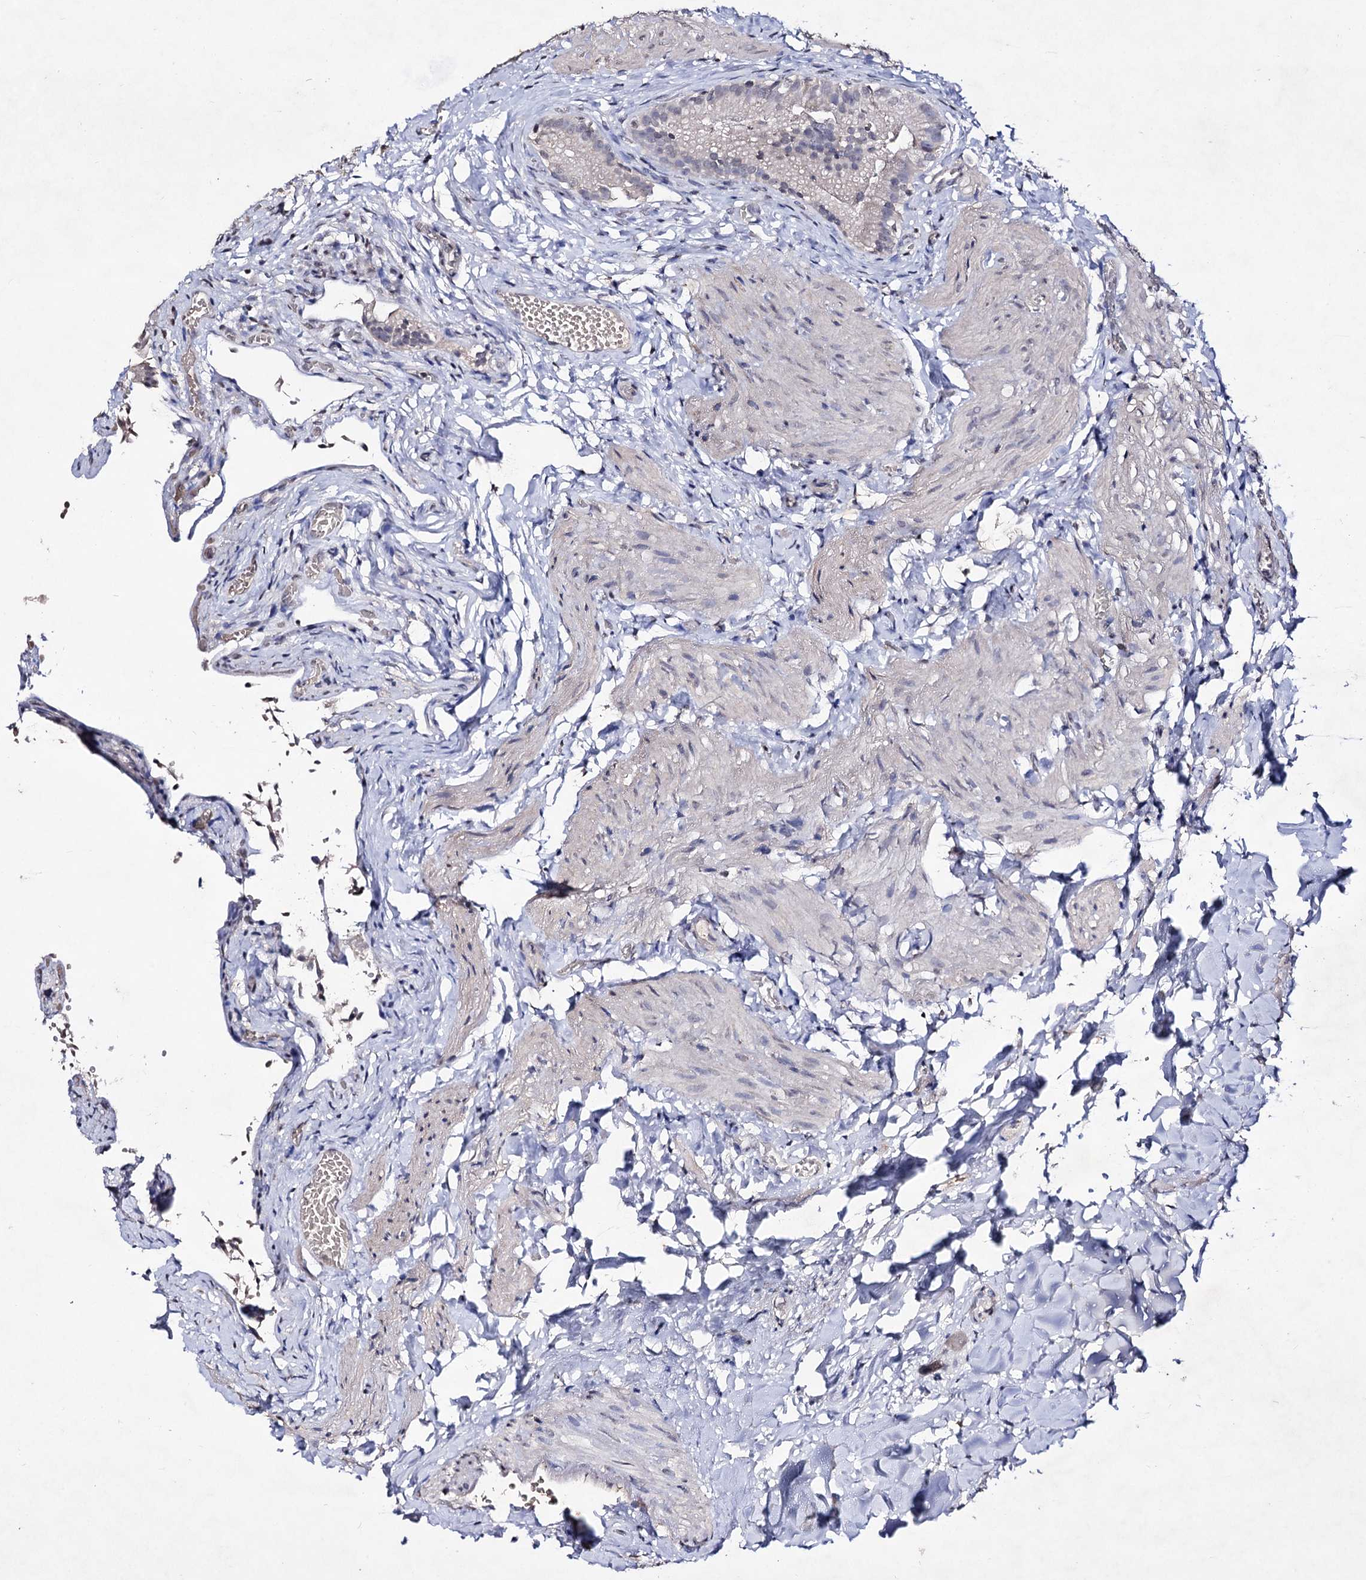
{"staining": {"intensity": "negative", "quantity": "none", "location": "none"}, "tissue": "gallbladder", "cell_type": "Glandular cells", "image_type": "normal", "snomed": [{"axis": "morphology", "description": "Normal tissue, NOS"}, {"axis": "topography", "description": "Gallbladder"}], "caption": "Immunohistochemical staining of unremarkable gallbladder displays no significant positivity in glandular cells.", "gene": "PLIN1", "patient": {"sex": "female", "age": 47}}